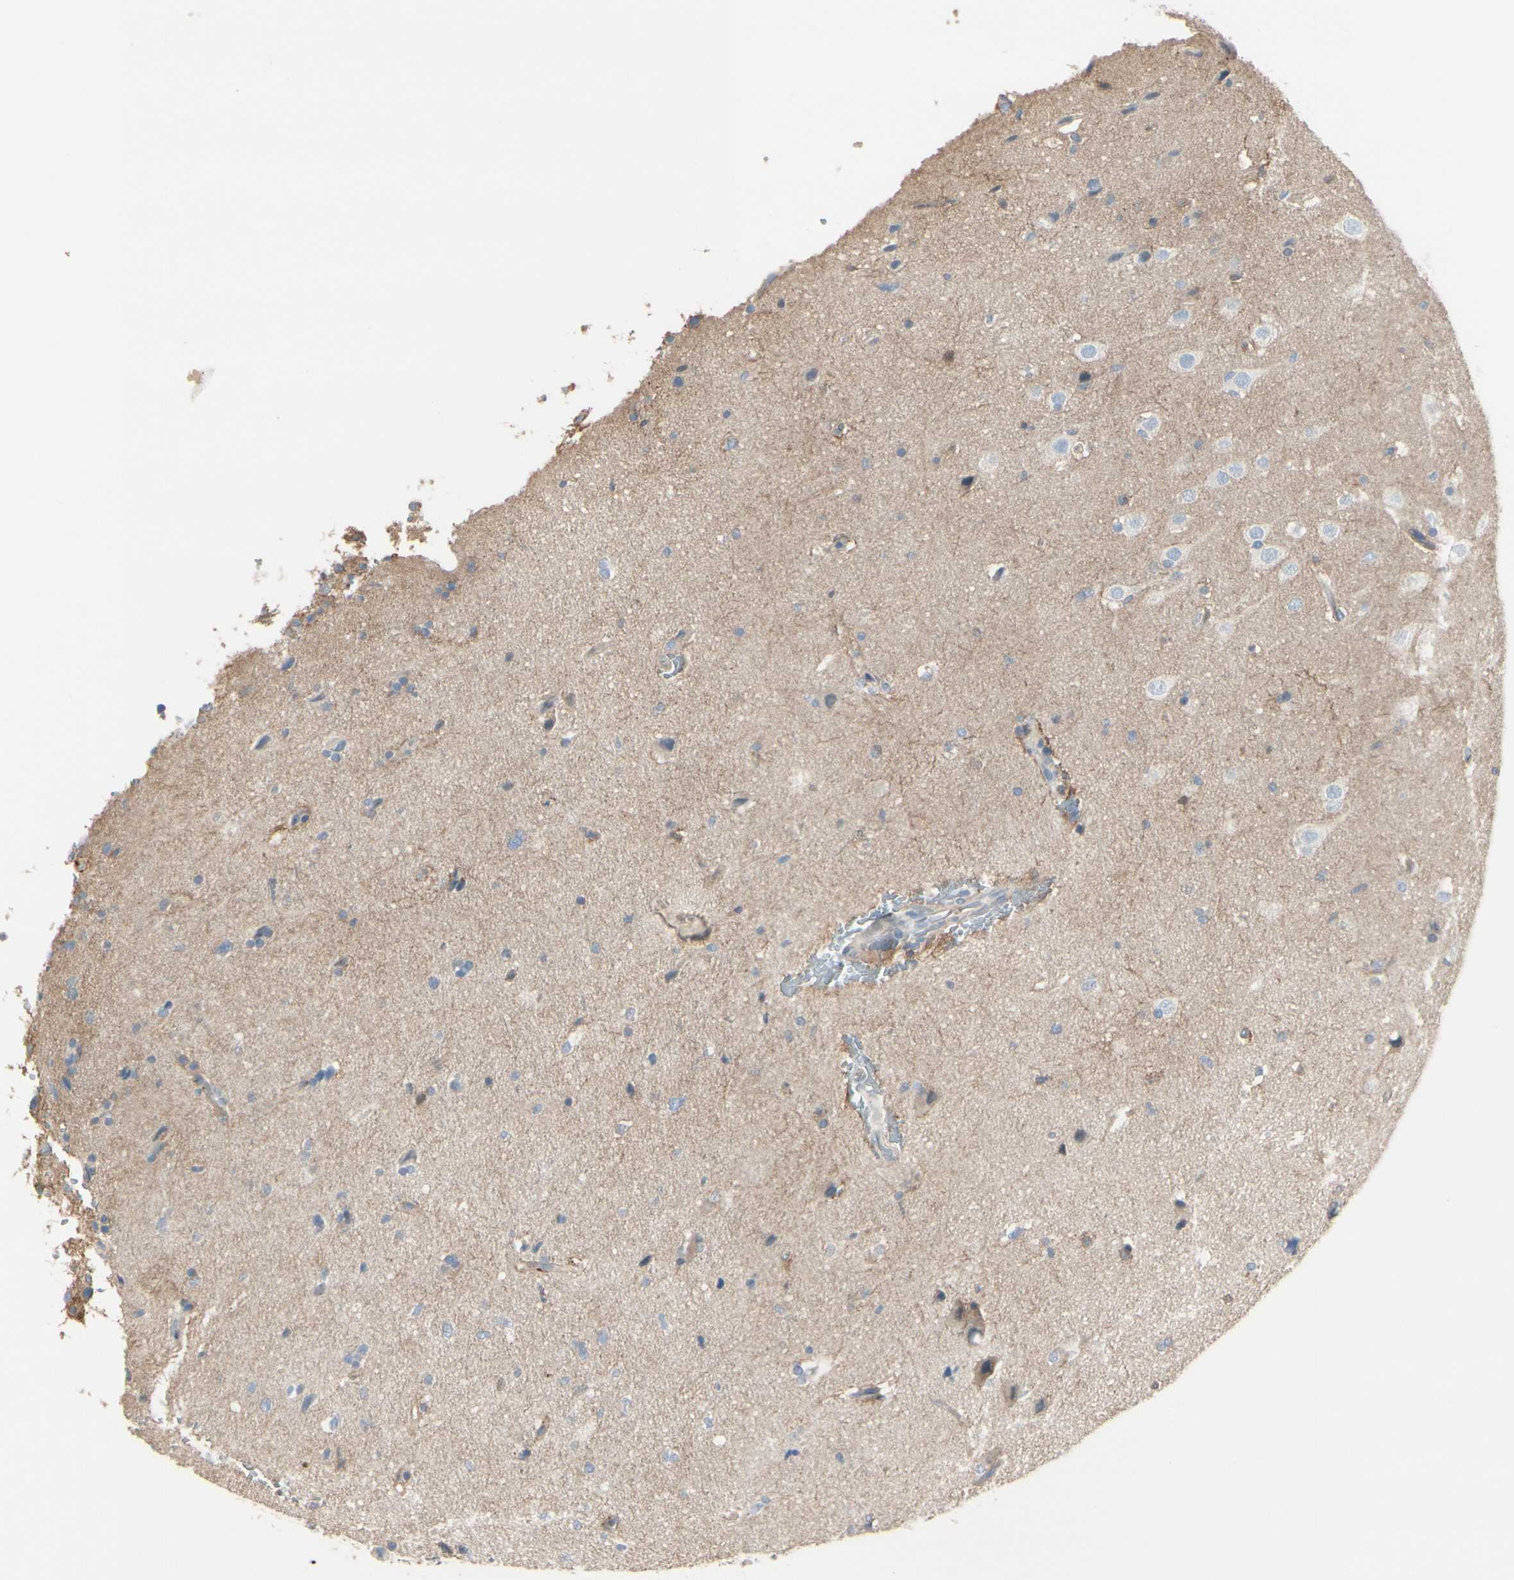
{"staining": {"intensity": "negative", "quantity": "none", "location": "none"}, "tissue": "glioma", "cell_type": "Tumor cells", "image_type": "cancer", "snomed": [{"axis": "morphology", "description": "Glioma, malignant, Low grade"}, {"axis": "topography", "description": "Brain"}], "caption": "DAB (3,3'-diaminobenzidine) immunohistochemical staining of glioma reveals no significant positivity in tumor cells.", "gene": "SLC9A3R1", "patient": {"sex": "female", "age": 37}}